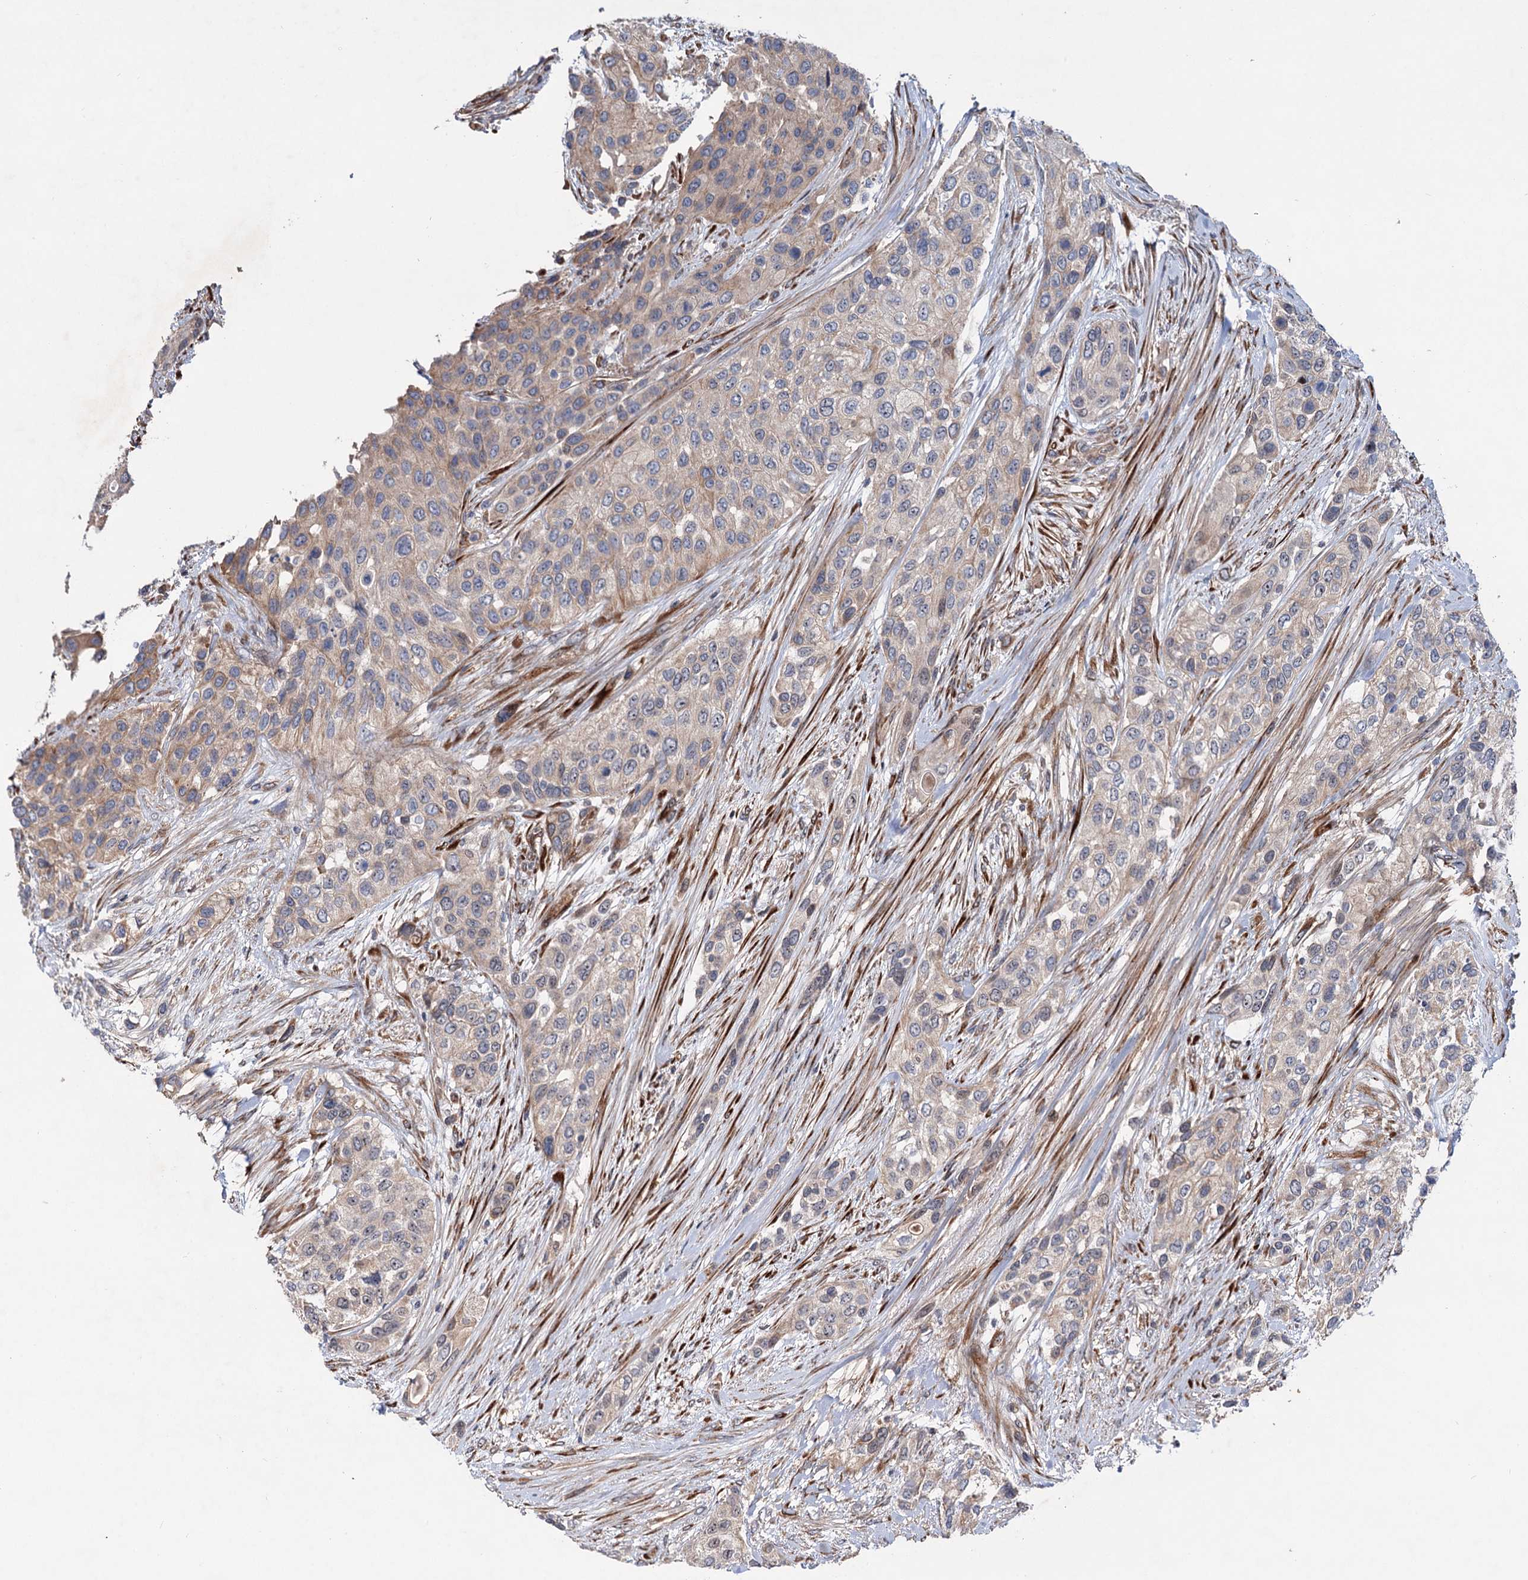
{"staining": {"intensity": "weak", "quantity": "25%-75%", "location": "cytoplasmic/membranous"}, "tissue": "urothelial cancer", "cell_type": "Tumor cells", "image_type": "cancer", "snomed": [{"axis": "morphology", "description": "Normal tissue, NOS"}, {"axis": "morphology", "description": "Urothelial carcinoma, High grade"}, {"axis": "topography", "description": "Vascular tissue"}, {"axis": "topography", "description": "Urinary bladder"}], "caption": "There is low levels of weak cytoplasmic/membranous positivity in tumor cells of urothelial cancer, as demonstrated by immunohistochemical staining (brown color).", "gene": "PTDSS2", "patient": {"sex": "female", "age": 56}}